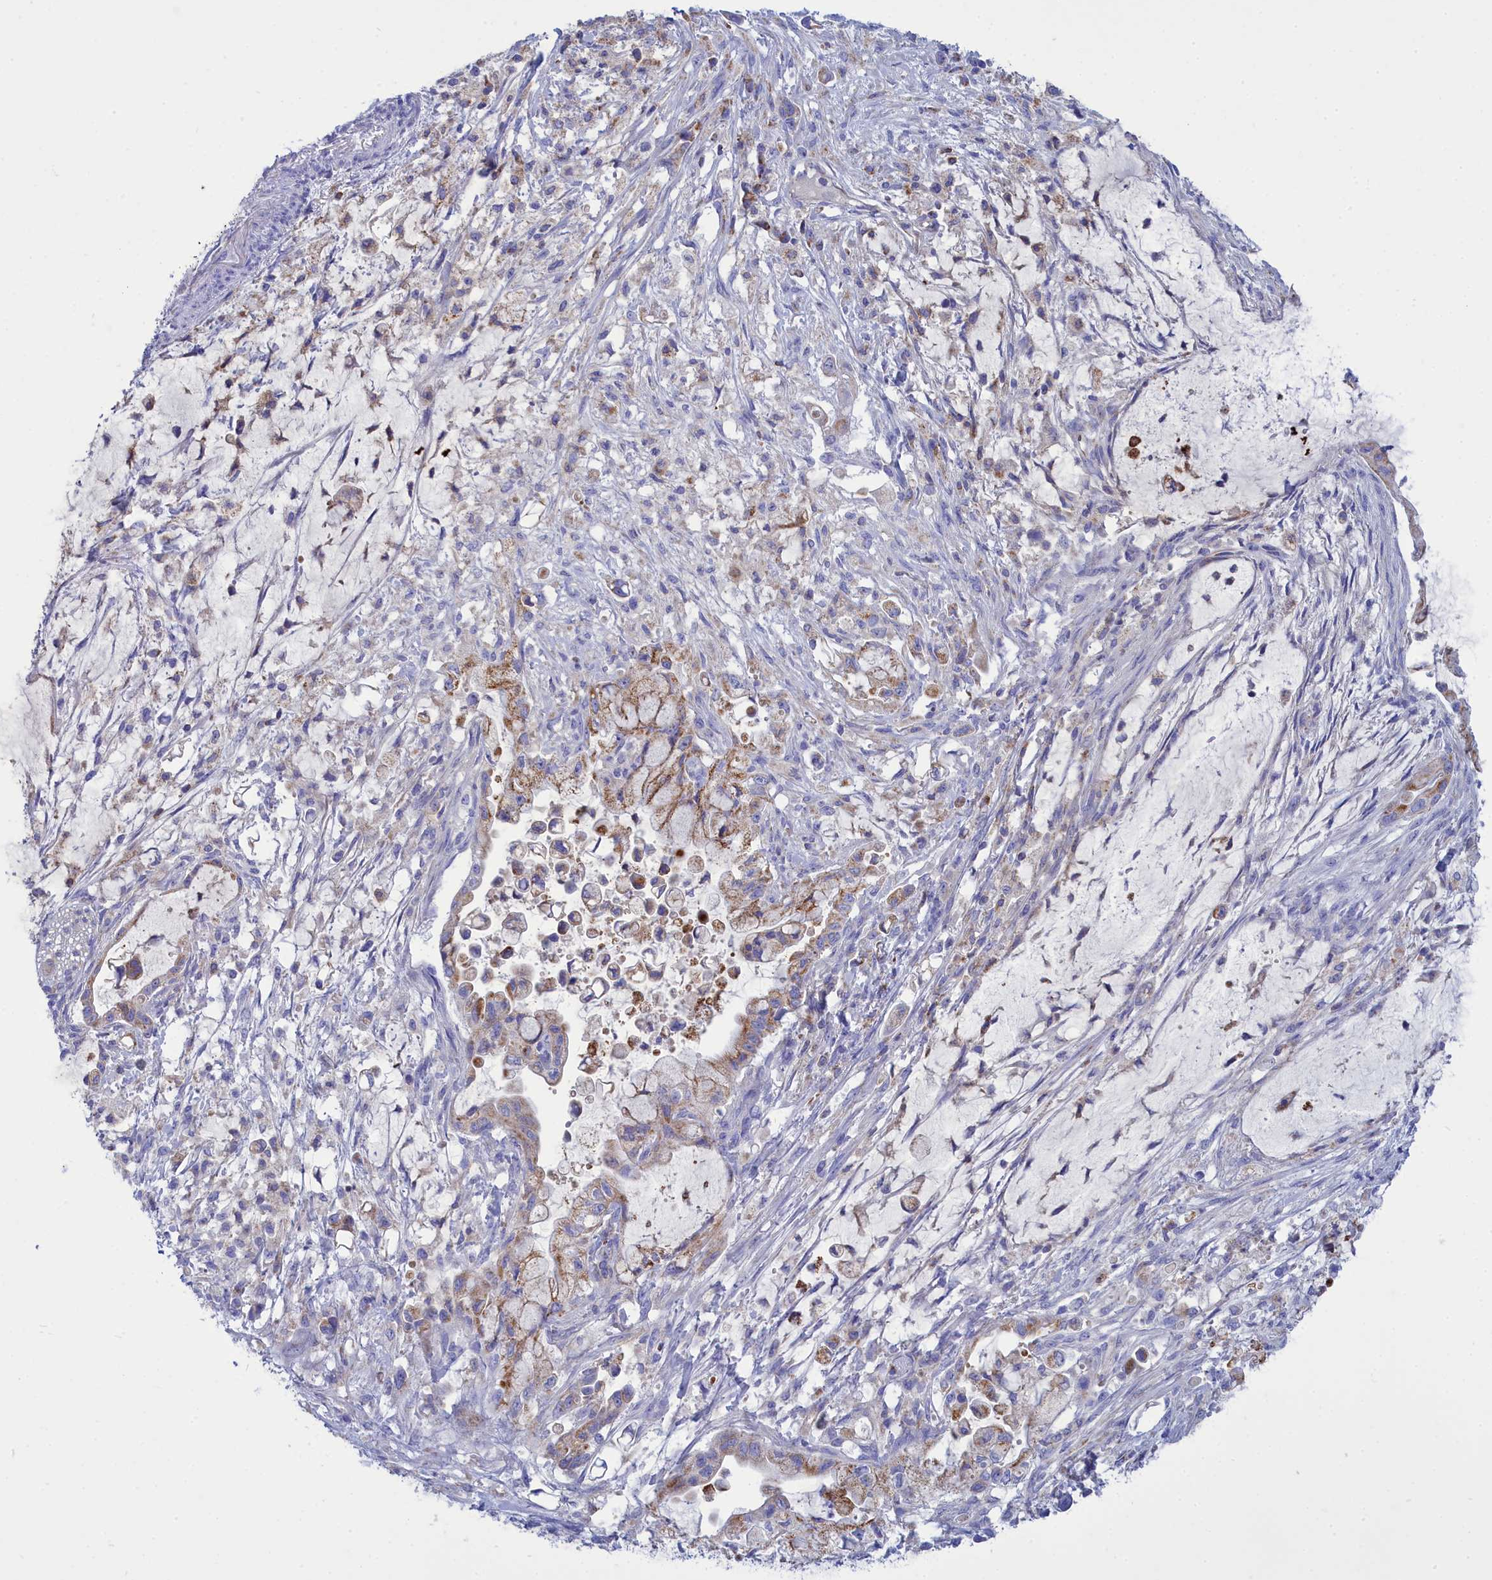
{"staining": {"intensity": "moderate", "quantity": ">75%", "location": "cytoplasmic/membranous"}, "tissue": "pancreatic cancer", "cell_type": "Tumor cells", "image_type": "cancer", "snomed": [{"axis": "morphology", "description": "Adenocarcinoma, NOS"}, {"axis": "topography", "description": "Pancreas"}], "caption": "IHC (DAB (3,3'-diaminobenzidine)) staining of pancreatic cancer (adenocarcinoma) demonstrates moderate cytoplasmic/membranous protein positivity in about >75% of tumor cells.", "gene": "CCRL2", "patient": {"sex": "male", "age": 48}}